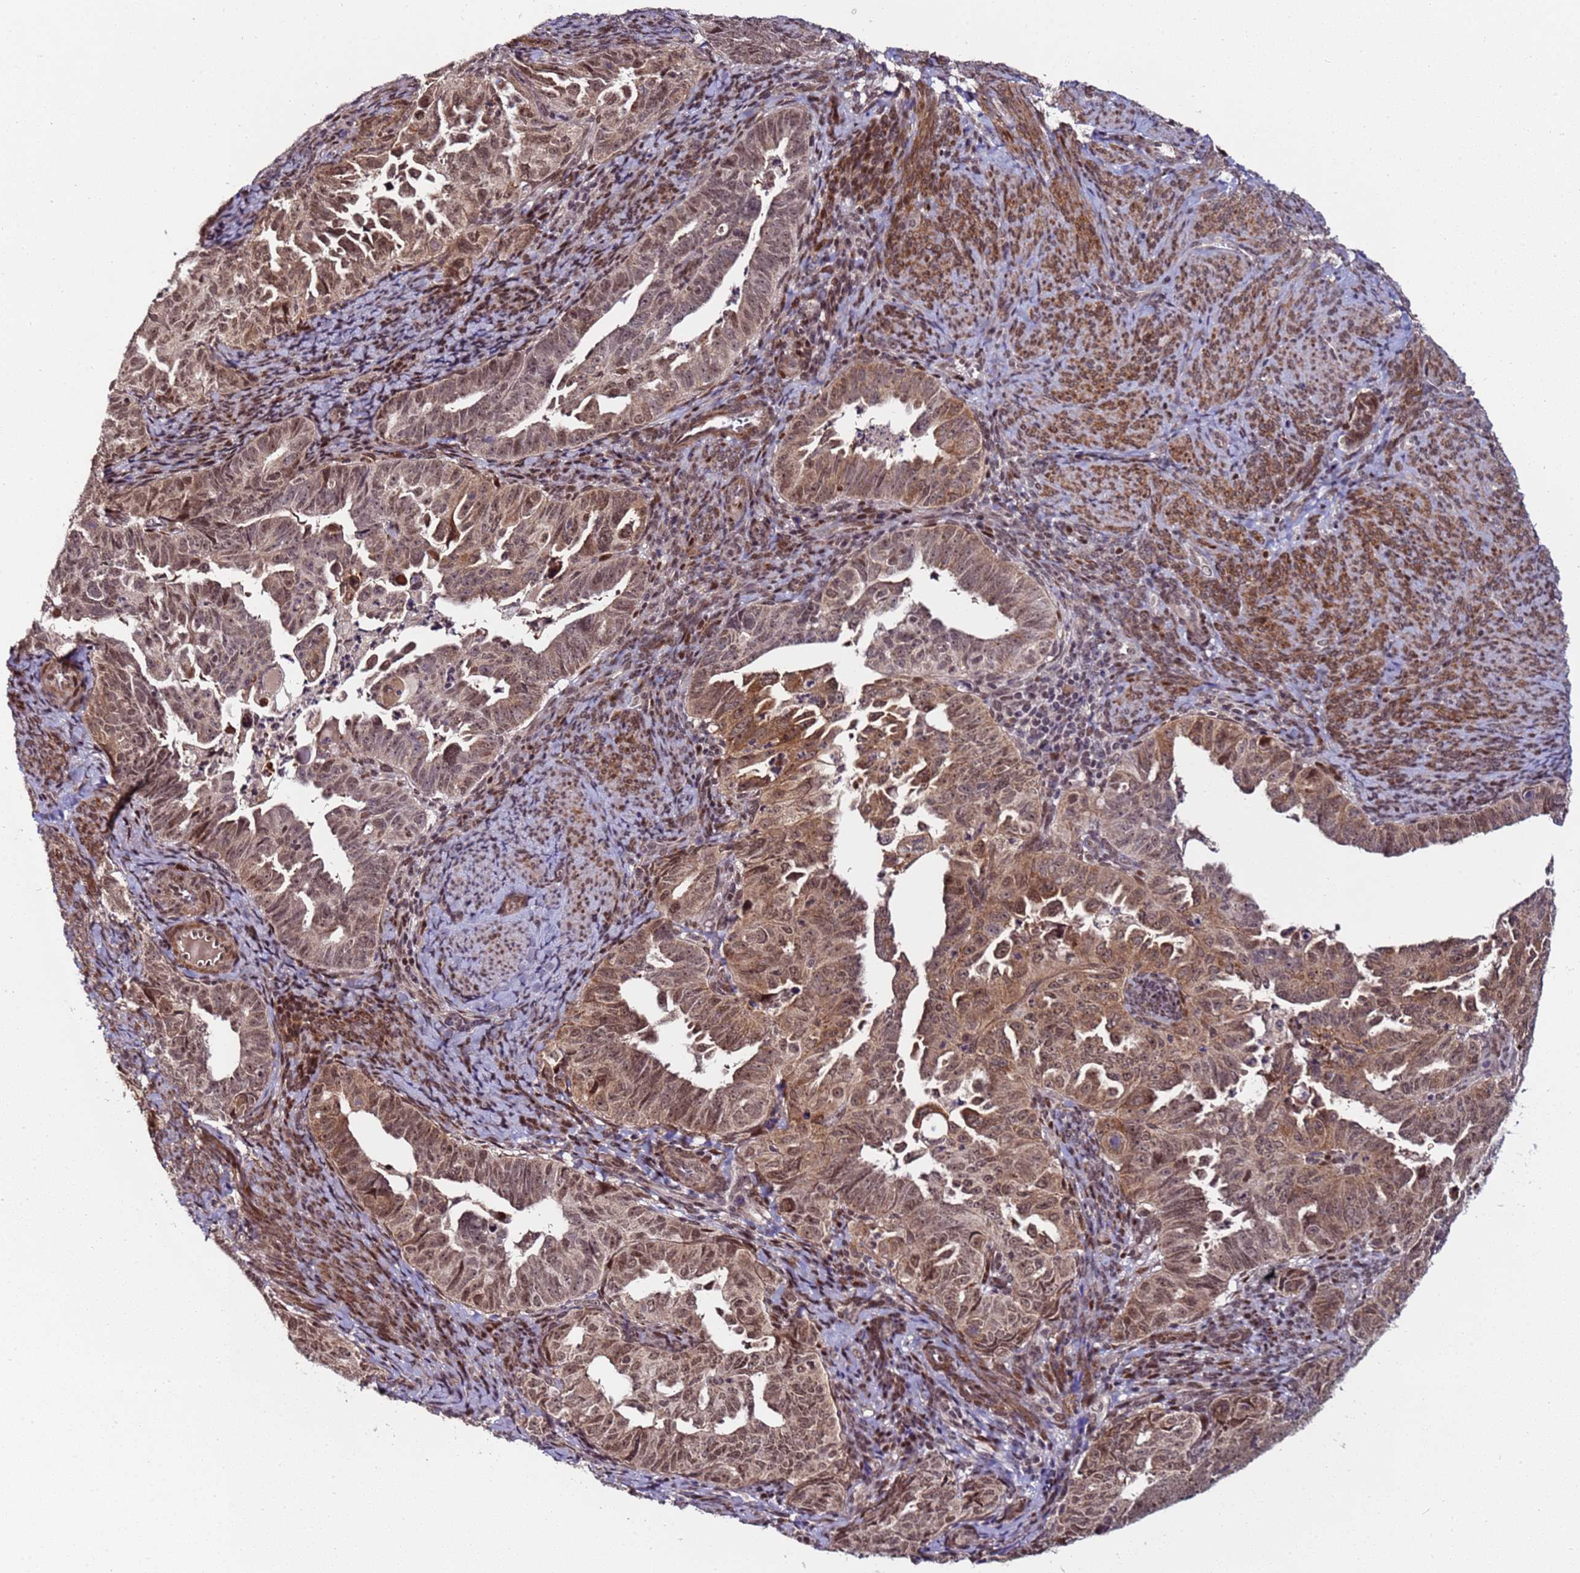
{"staining": {"intensity": "moderate", "quantity": ">75%", "location": "cytoplasmic/membranous,nuclear"}, "tissue": "endometrial cancer", "cell_type": "Tumor cells", "image_type": "cancer", "snomed": [{"axis": "morphology", "description": "Adenocarcinoma, NOS"}, {"axis": "topography", "description": "Endometrium"}], "caption": "Immunohistochemistry micrograph of human adenocarcinoma (endometrial) stained for a protein (brown), which reveals medium levels of moderate cytoplasmic/membranous and nuclear staining in approximately >75% of tumor cells.", "gene": "PPM1H", "patient": {"sex": "female", "age": 65}}